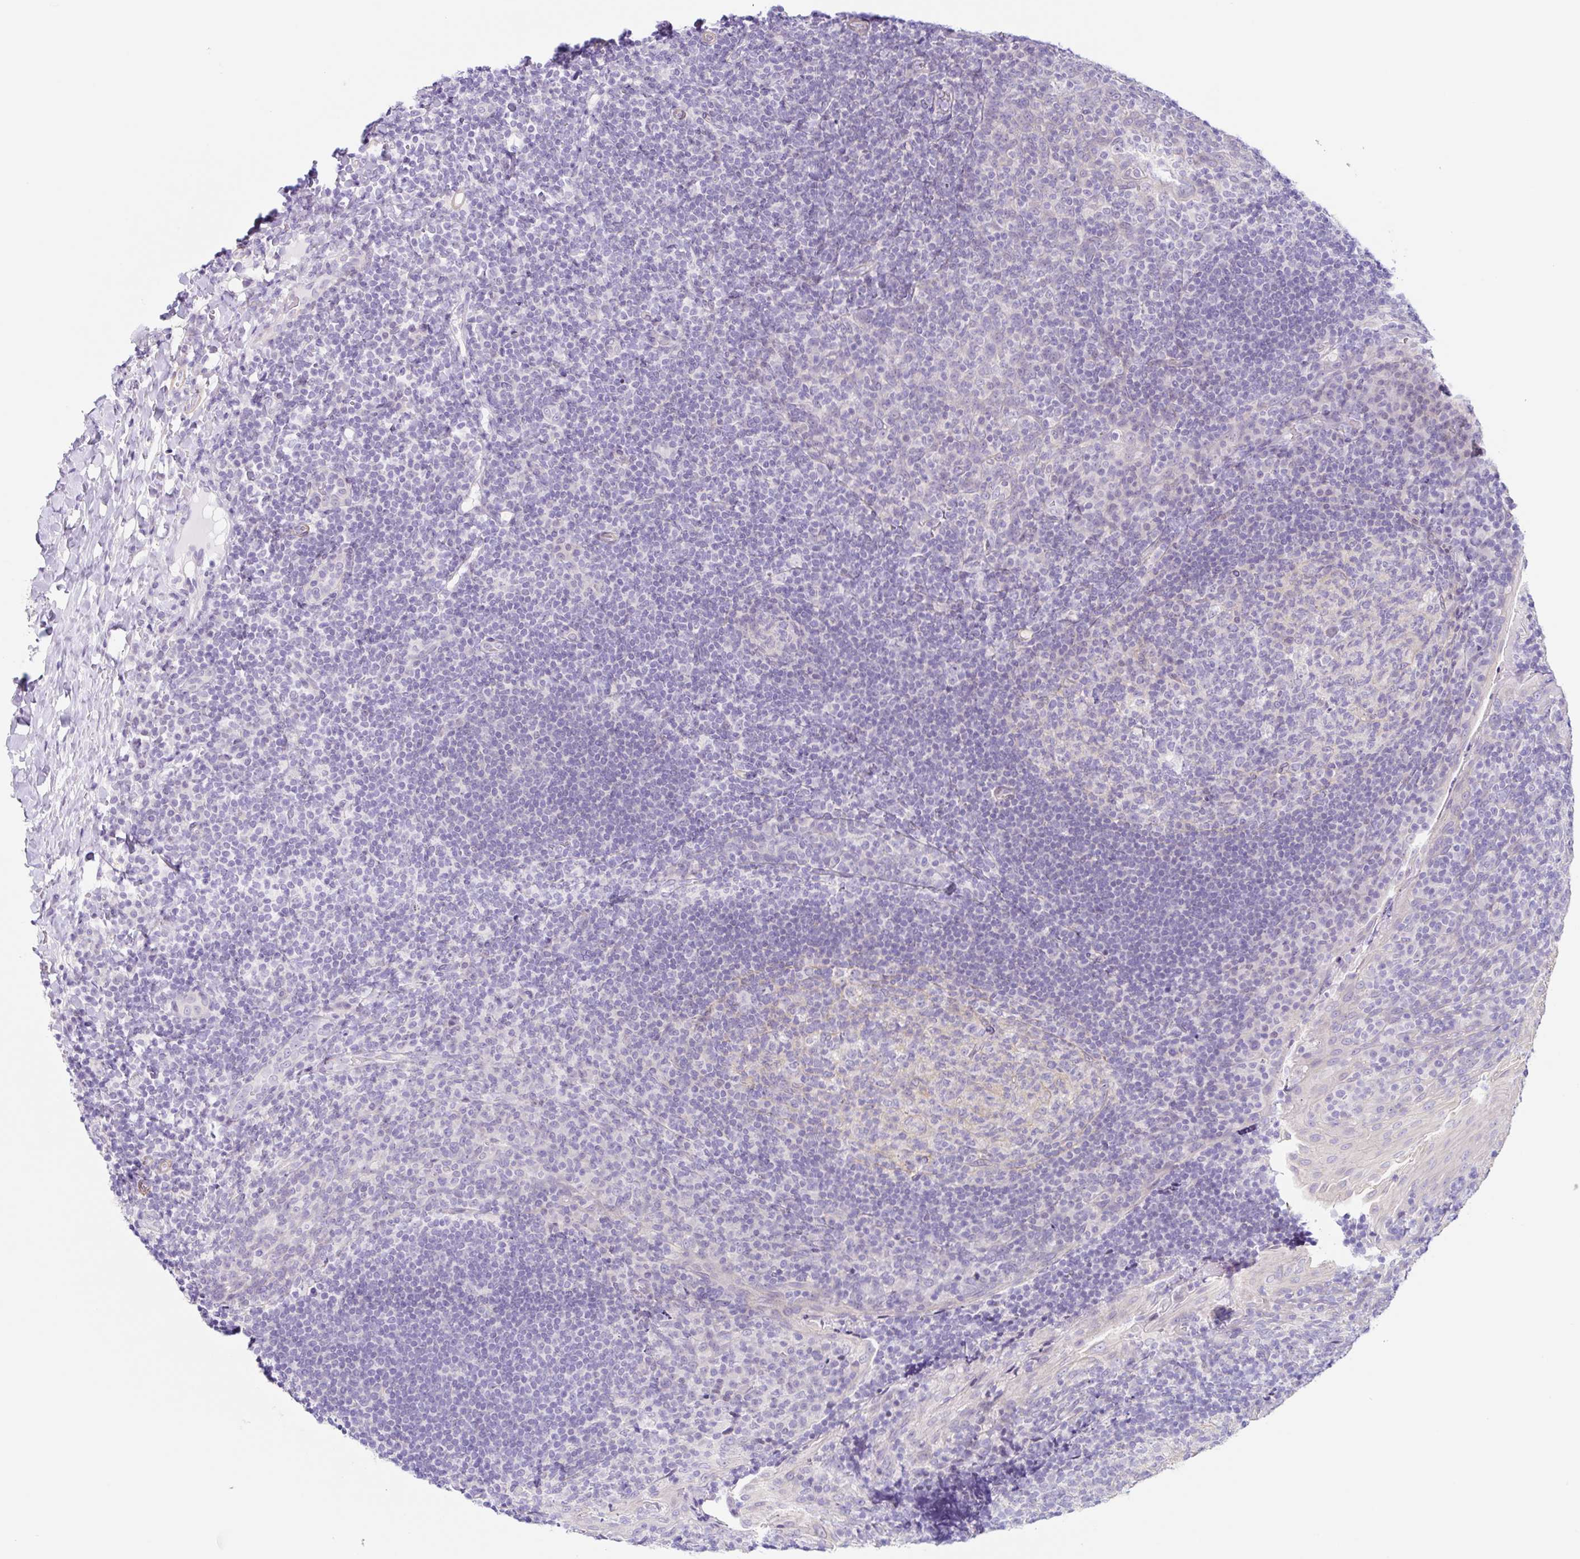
{"staining": {"intensity": "negative", "quantity": "none", "location": "none"}, "tissue": "tonsil", "cell_type": "Germinal center cells", "image_type": "normal", "snomed": [{"axis": "morphology", "description": "Normal tissue, NOS"}, {"axis": "topography", "description": "Tonsil"}], "caption": "Immunohistochemistry image of normal tonsil: tonsil stained with DAB (3,3'-diaminobenzidine) demonstrates no significant protein staining in germinal center cells. The staining is performed using DAB (3,3'-diaminobenzidine) brown chromogen with nuclei counter-stained in using hematoxylin.", "gene": "DCAF17", "patient": {"sex": "male", "age": 17}}